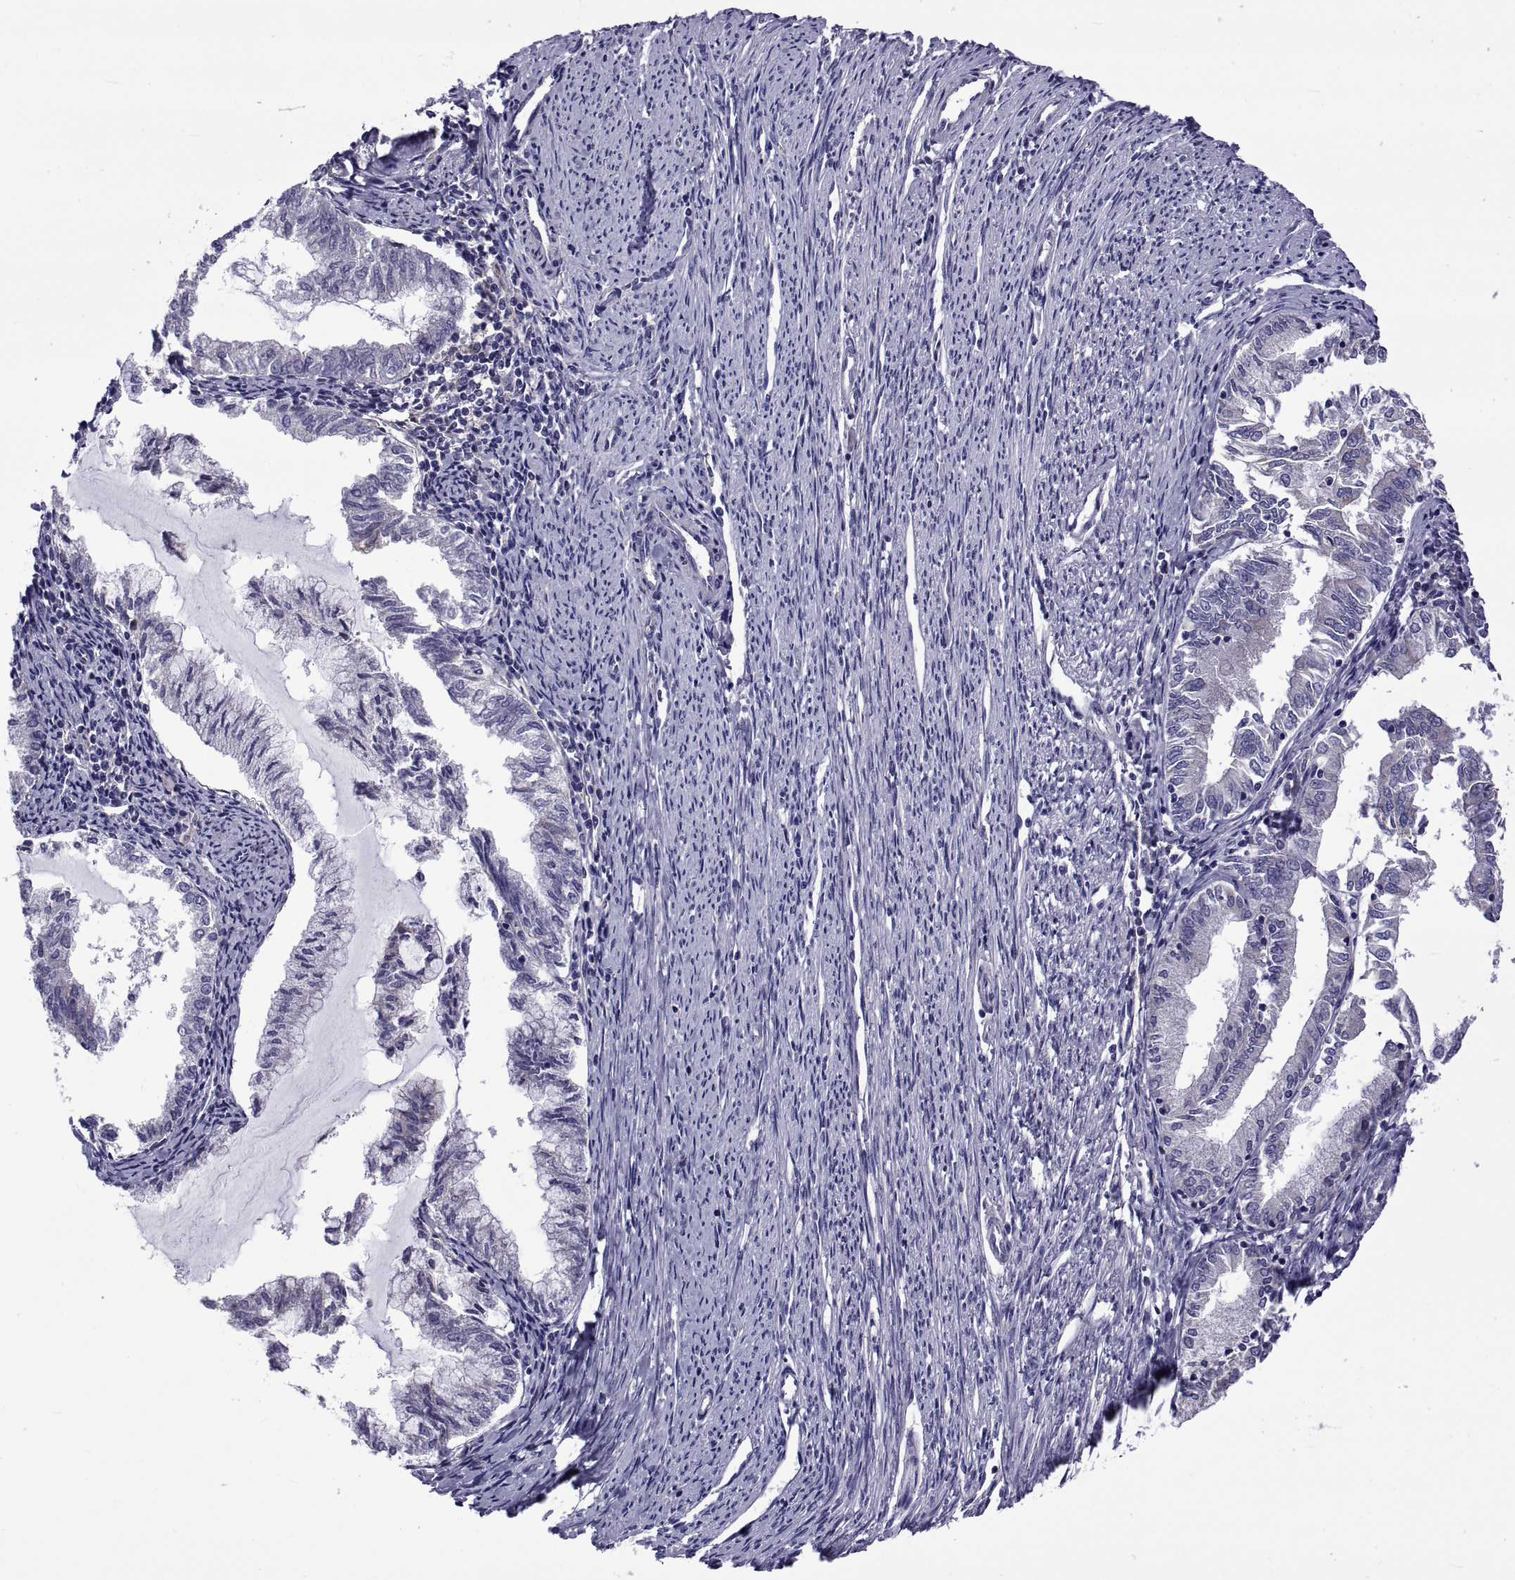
{"staining": {"intensity": "negative", "quantity": "none", "location": "none"}, "tissue": "endometrial cancer", "cell_type": "Tumor cells", "image_type": "cancer", "snomed": [{"axis": "morphology", "description": "Adenocarcinoma, NOS"}, {"axis": "topography", "description": "Endometrium"}], "caption": "Endometrial cancer was stained to show a protein in brown. There is no significant expression in tumor cells.", "gene": "TMC3", "patient": {"sex": "female", "age": 79}}